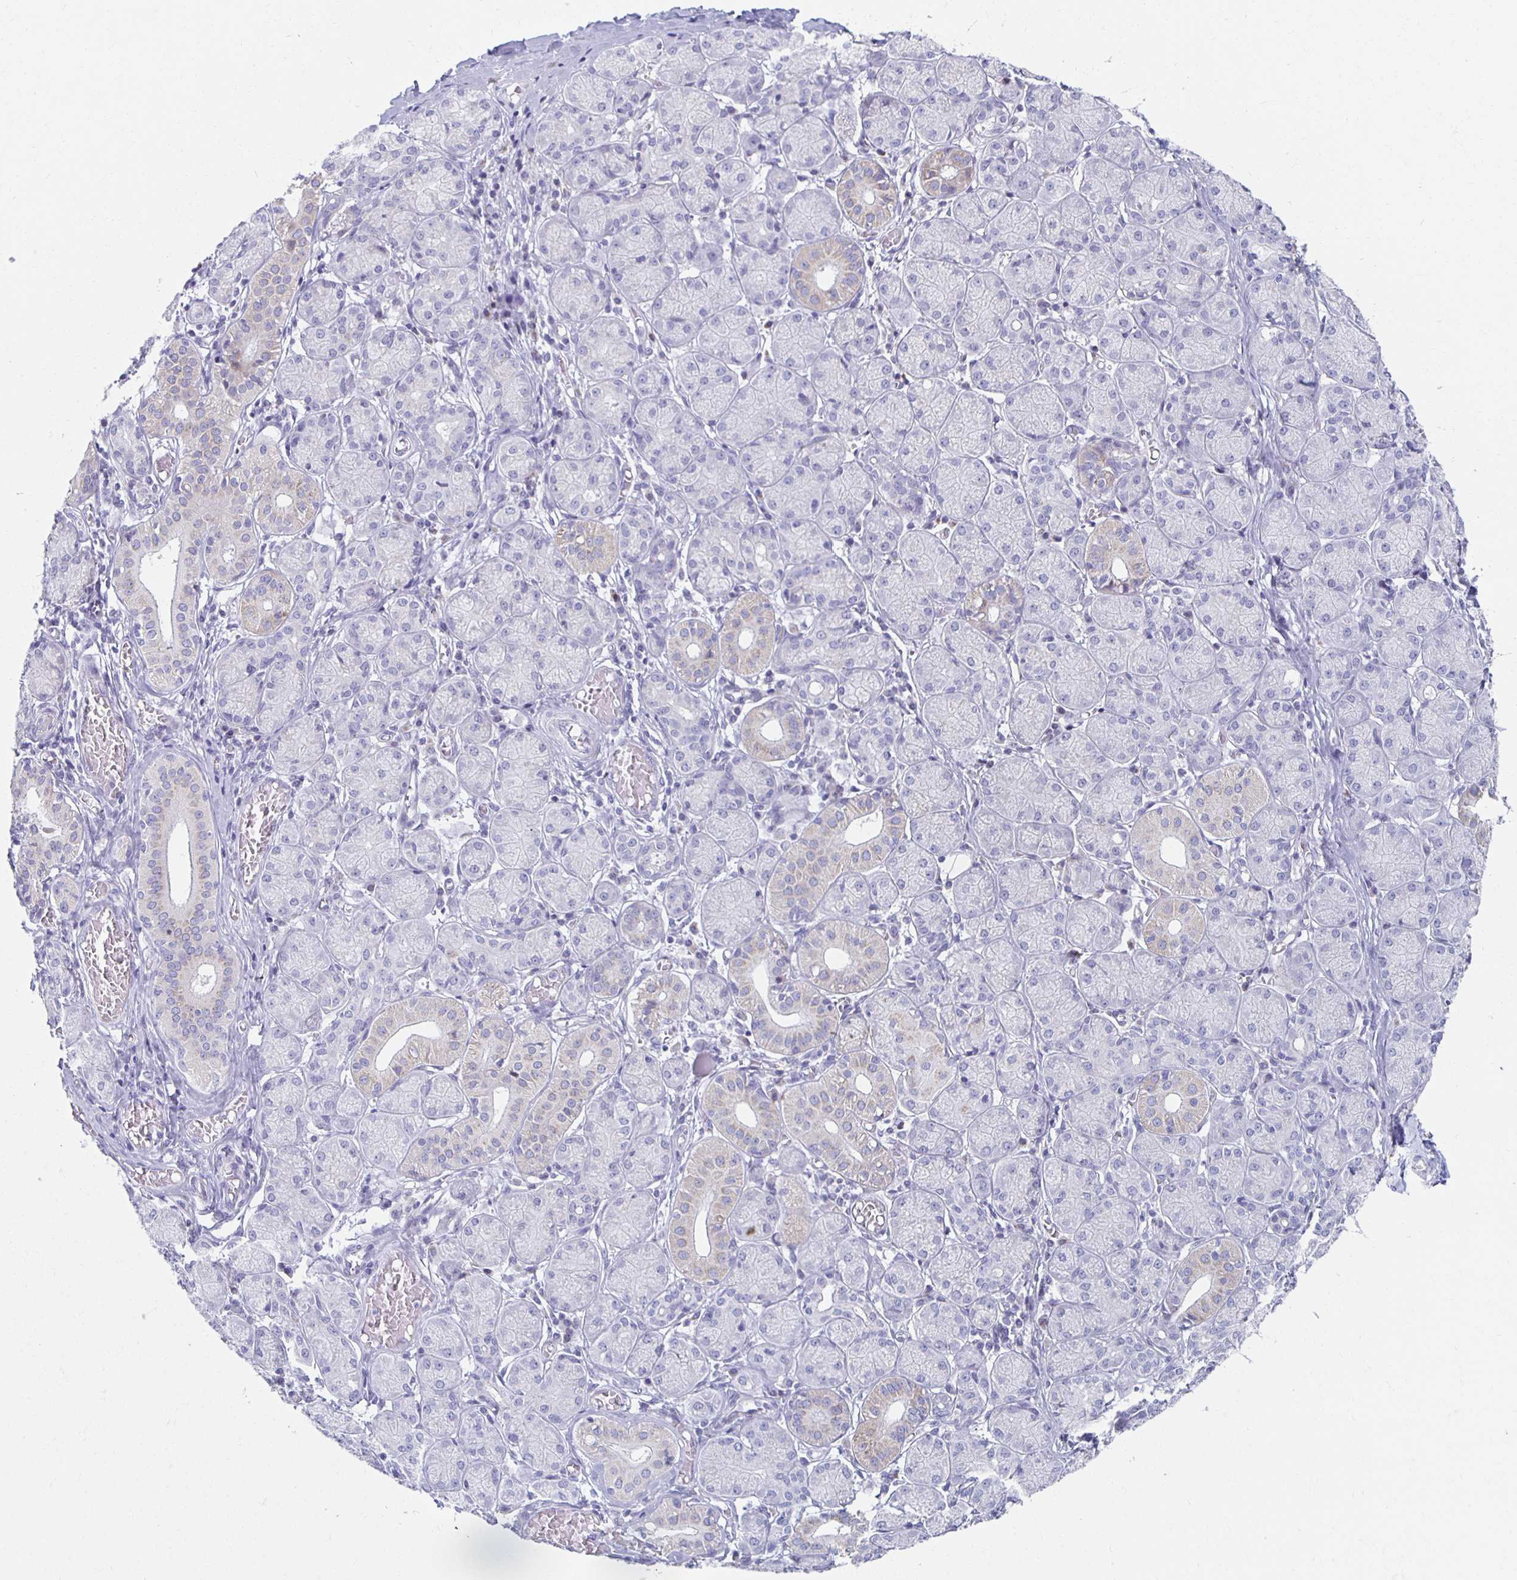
{"staining": {"intensity": "weak", "quantity": "<25%", "location": "cytoplasmic/membranous"}, "tissue": "salivary gland", "cell_type": "Glandular cells", "image_type": "normal", "snomed": [{"axis": "morphology", "description": "Normal tissue, NOS"}, {"axis": "topography", "description": "Salivary gland"}], "caption": "Immunohistochemical staining of unremarkable human salivary gland displays no significant expression in glandular cells. (Immunohistochemistry (ihc), brightfield microscopy, high magnification).", "gene": "TEX44", "patient": {"sex": "female", "age": 24}}